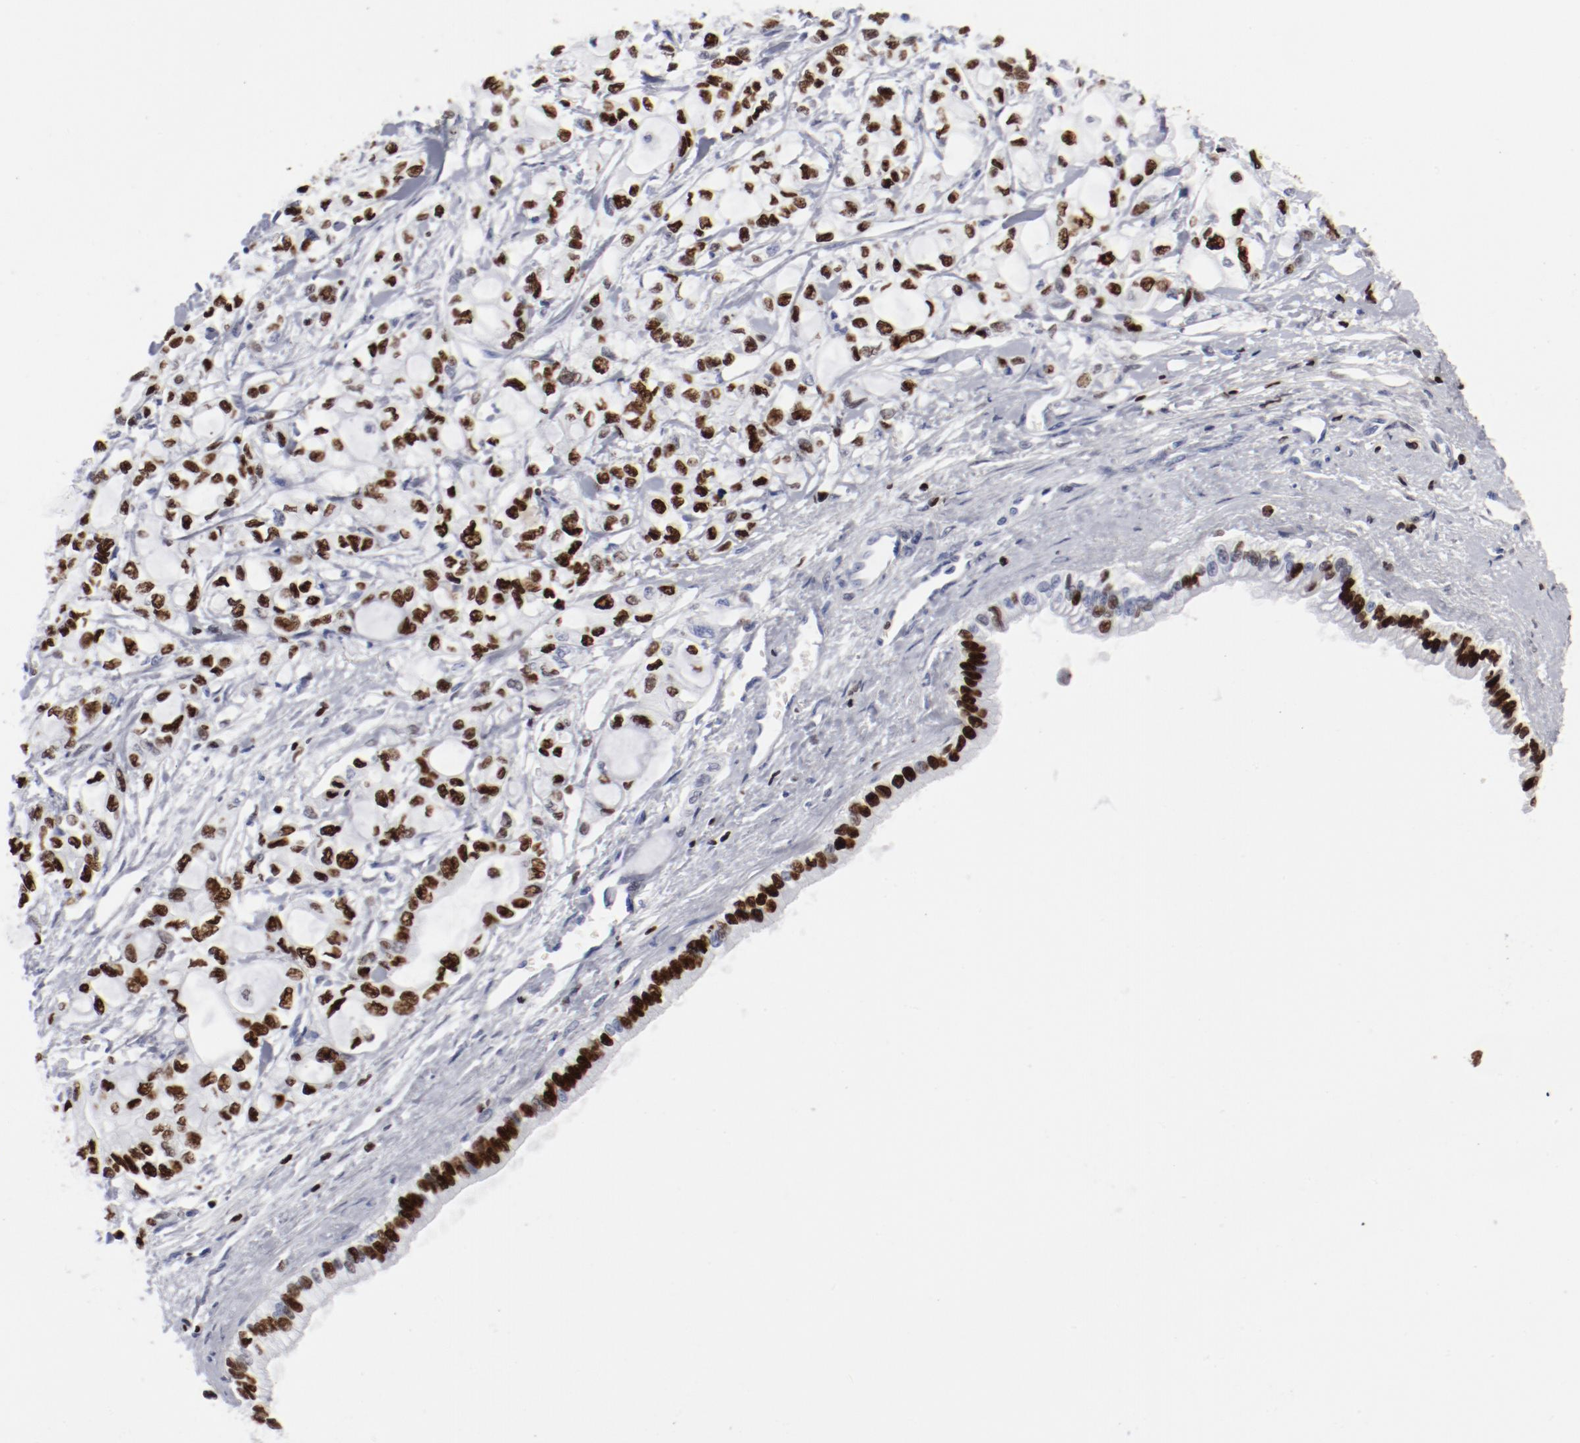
{"staining": {"intensity": "moderate", "quantity": "25%-75%", "location": "nuclear"}, "tissue": "pancreatic cancer", "cell_type": "Tumor cells", "image_type": "cancer", "snomed": [{"axis": "morphology", "description": "Adenocarcinoma, NOS"}, {"axis": "topography", "description": "Pancreas"}], "caption": "This is an image of immunohistochemistry staining of pancreatic cancer (adenocarcinoma), which shows moderate expression in the nuclear of tumor cells.", "gene": "SMARCC2", "patient": {"sex": "male", "age": 79}}